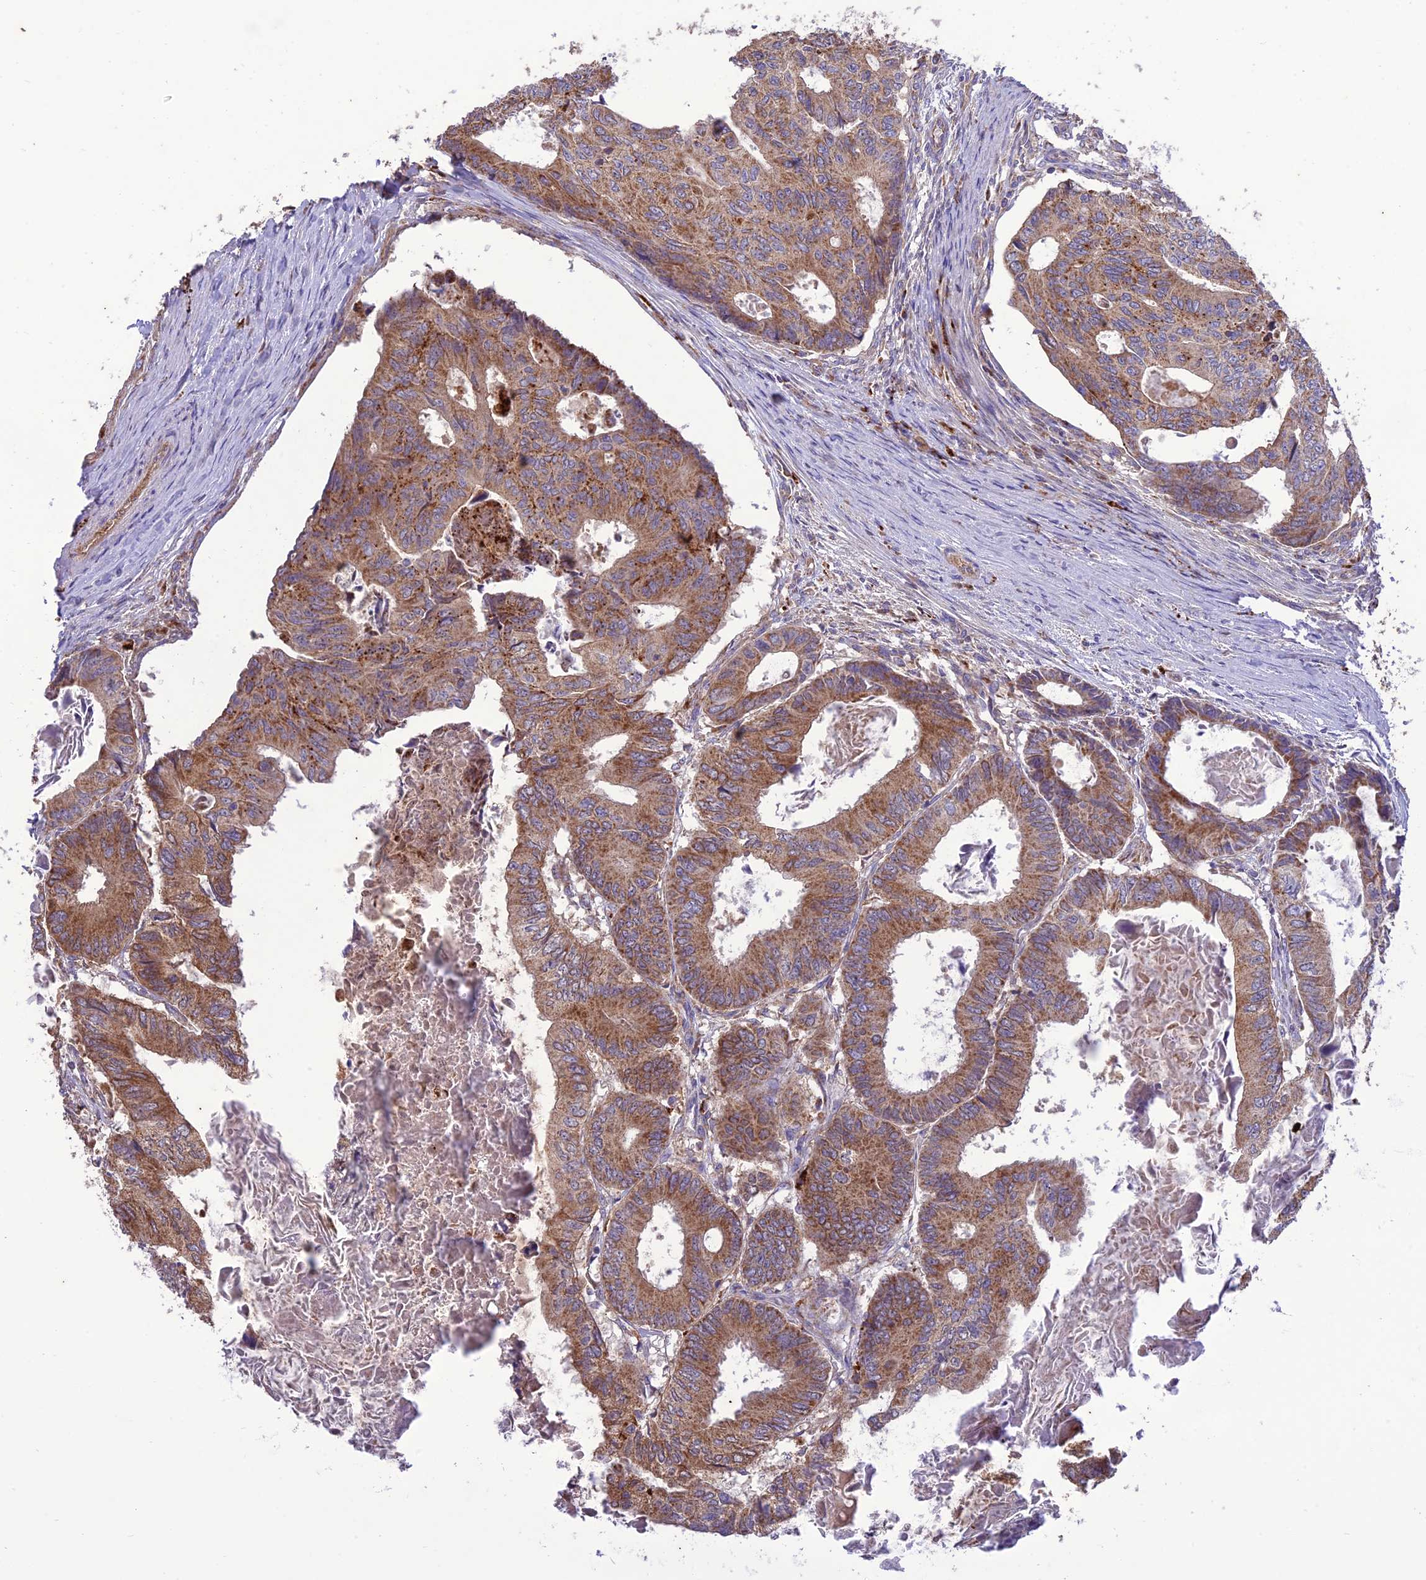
{"staining": {"intensity": "moderate", "quantity": ">75%", "location": "cytoplasmic/membranous"}, "tissue": "colorectal cancer", "cell_type": "Tumor cells", "image_type": "cancer", "snomed": [{"axis": "morphology", "description": "Adenocarcinoma, NOS"}, {"axis": "topography", "description": "Colon"}], "caption": "Colorectal cancer stained with DAB (3,3'-diaminobenzidine) immunohistochemistry demonstrates medium levels of moderate cytoplasmic/membranous positivity in about >75% of tumor cells.", "gene": "NDUFAF1", "patient": {"sex": "male", "age": 85}}